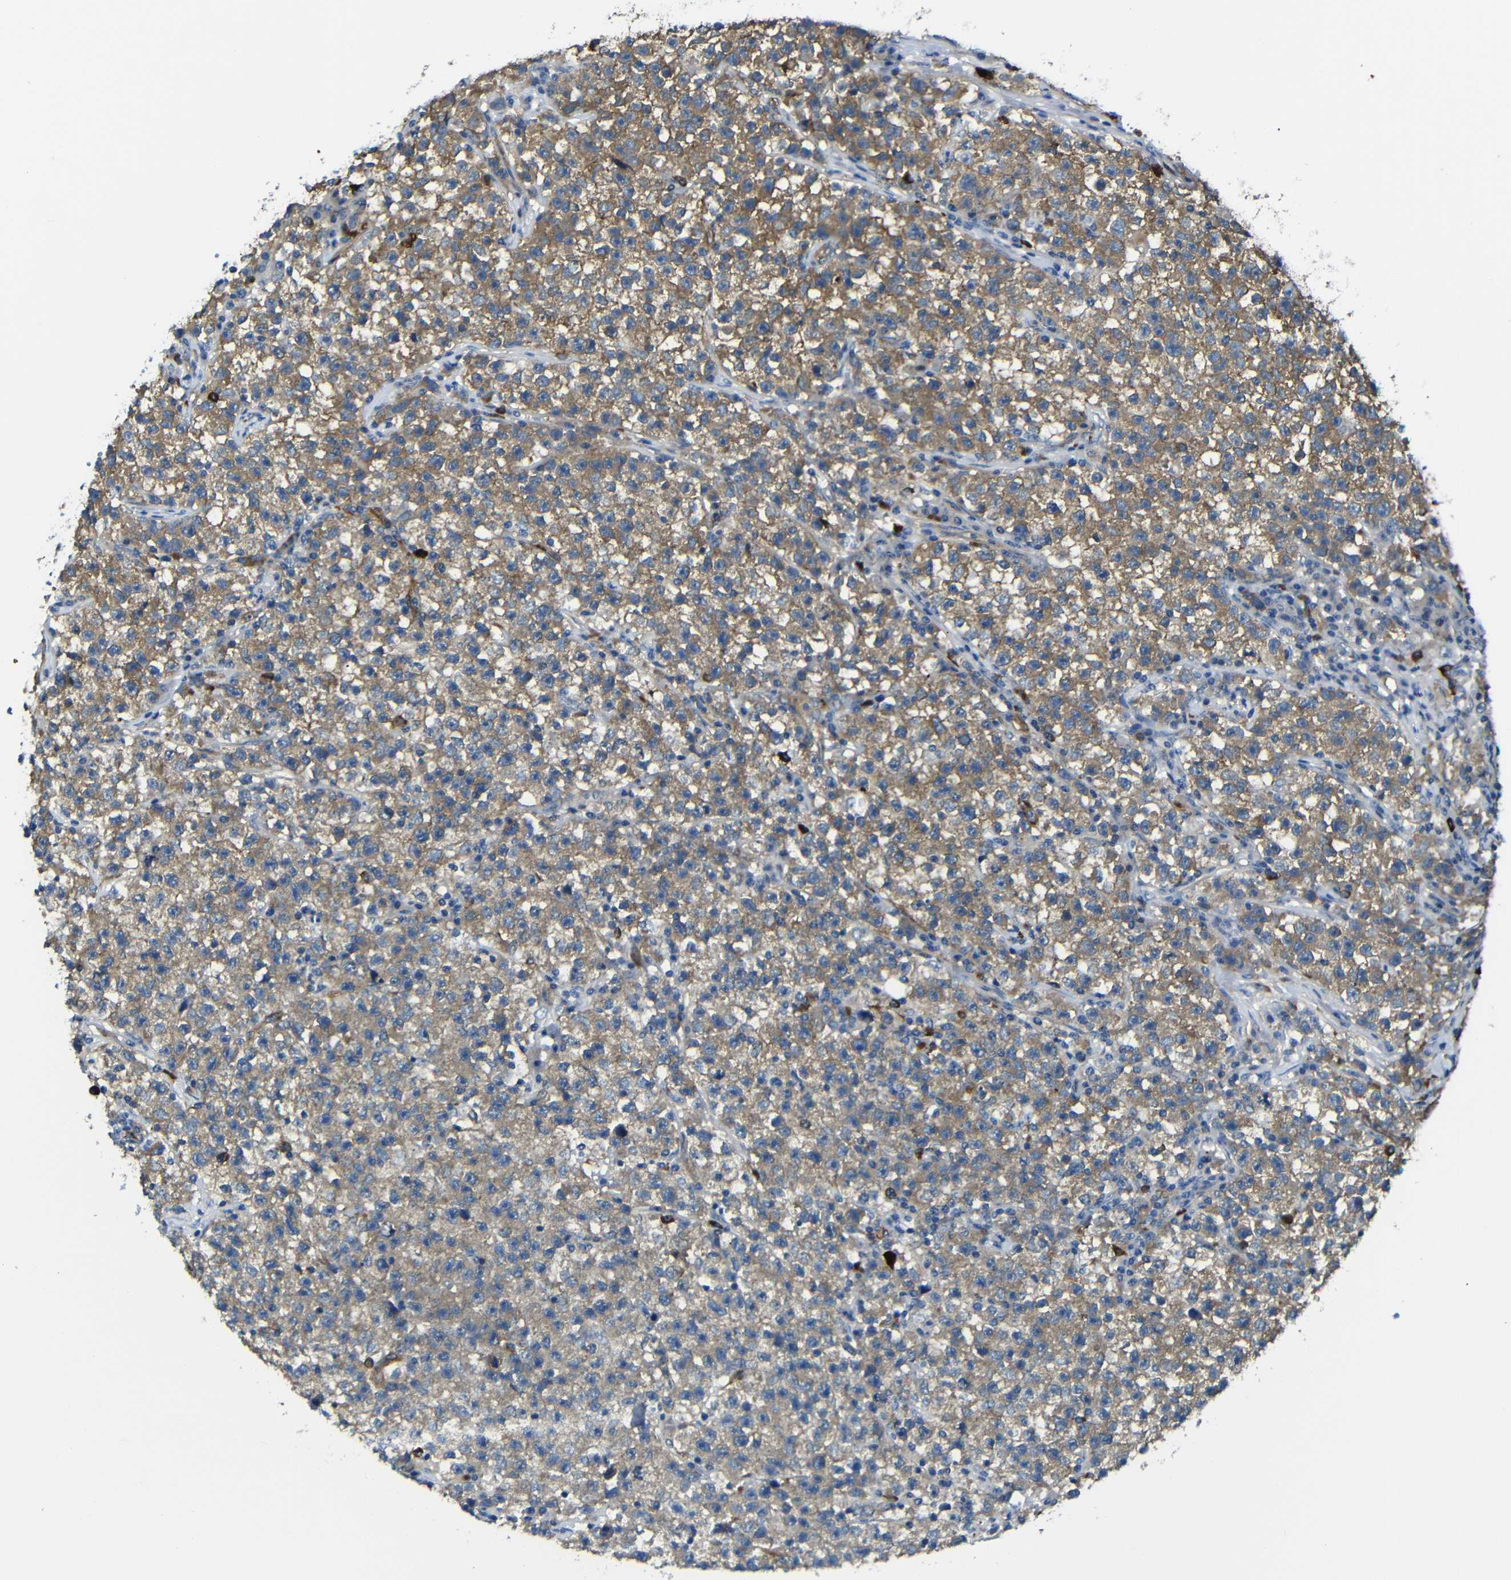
{"staining": {"intensity": "moderate", "quantity": ">75%", "location": "cytoplasmic/membranous"}, "tissue": "testis cancer", "cell_type": "Tumor cells", "image_type": "cancer", "snomed": [{"axis": "morphology", "description": "Seminoma, NOS"}, {"axis": "topography", "description": "Testis"}], "caption": "An image showing moderate cytoplasmic/membranous staining in approximately >75% of tumor cells in testis seminoma, as visualized by brown immunohistochemical staining.", "gene": "MYO1B", "patient": {"sex": "male", "age": 22}}